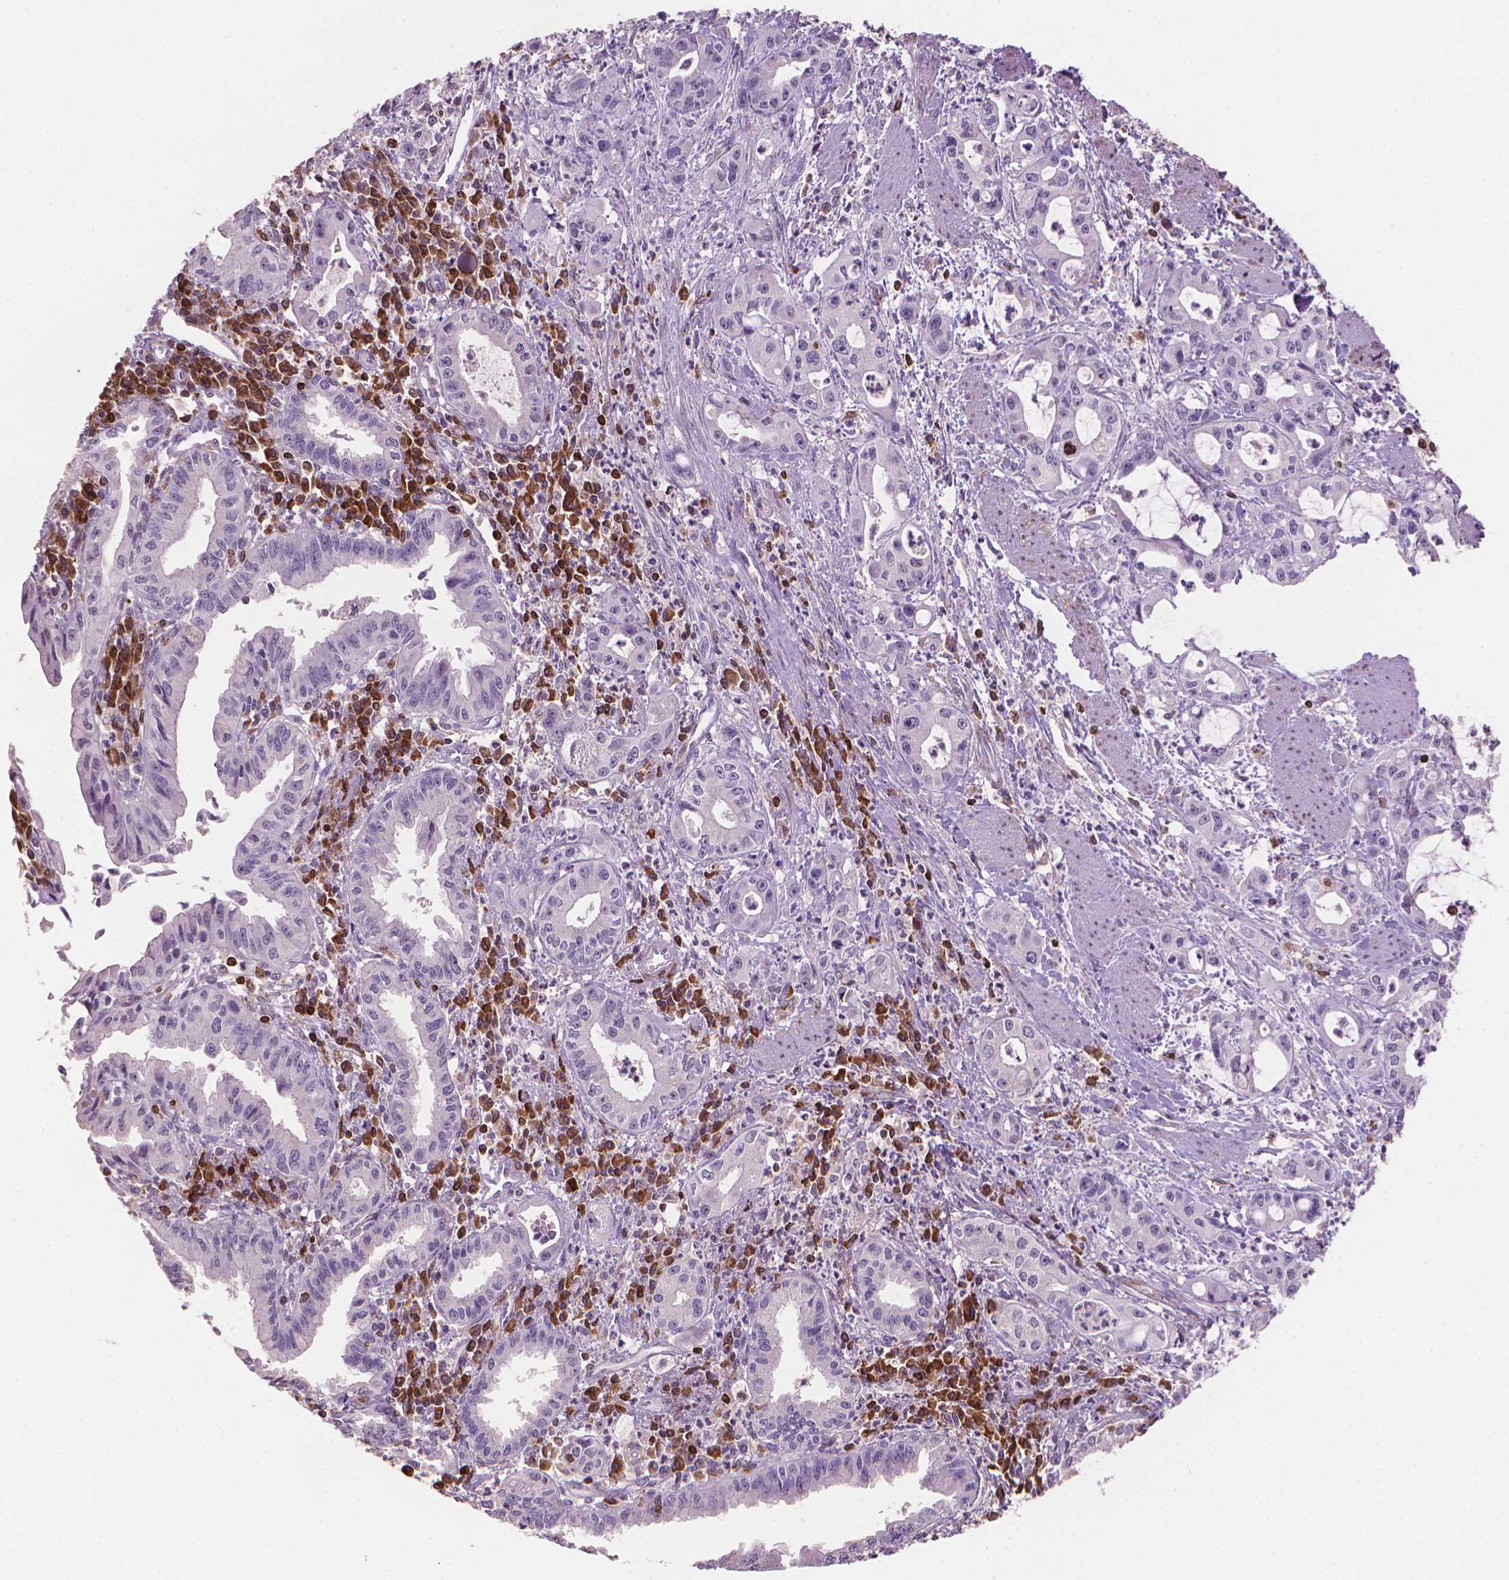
{"staining": {"intensity": "negative", "quantity": "none", "location": "none"}, "tissue": "pancreatic cancer", "cell_type": "Tumor cells", "image_type": "cancer", "snomed": [{"axis": "morphology", "description": "Adenocarcinoma, NOS"}, {"axis": "topography", "description": "Pancreas"}], "caption": "Tumor cells show no significant protein expression in pancreatic cancer (adenocarcinoma).", "gene": "BCL2", "patient": {"sex": "male", "age": 72}}